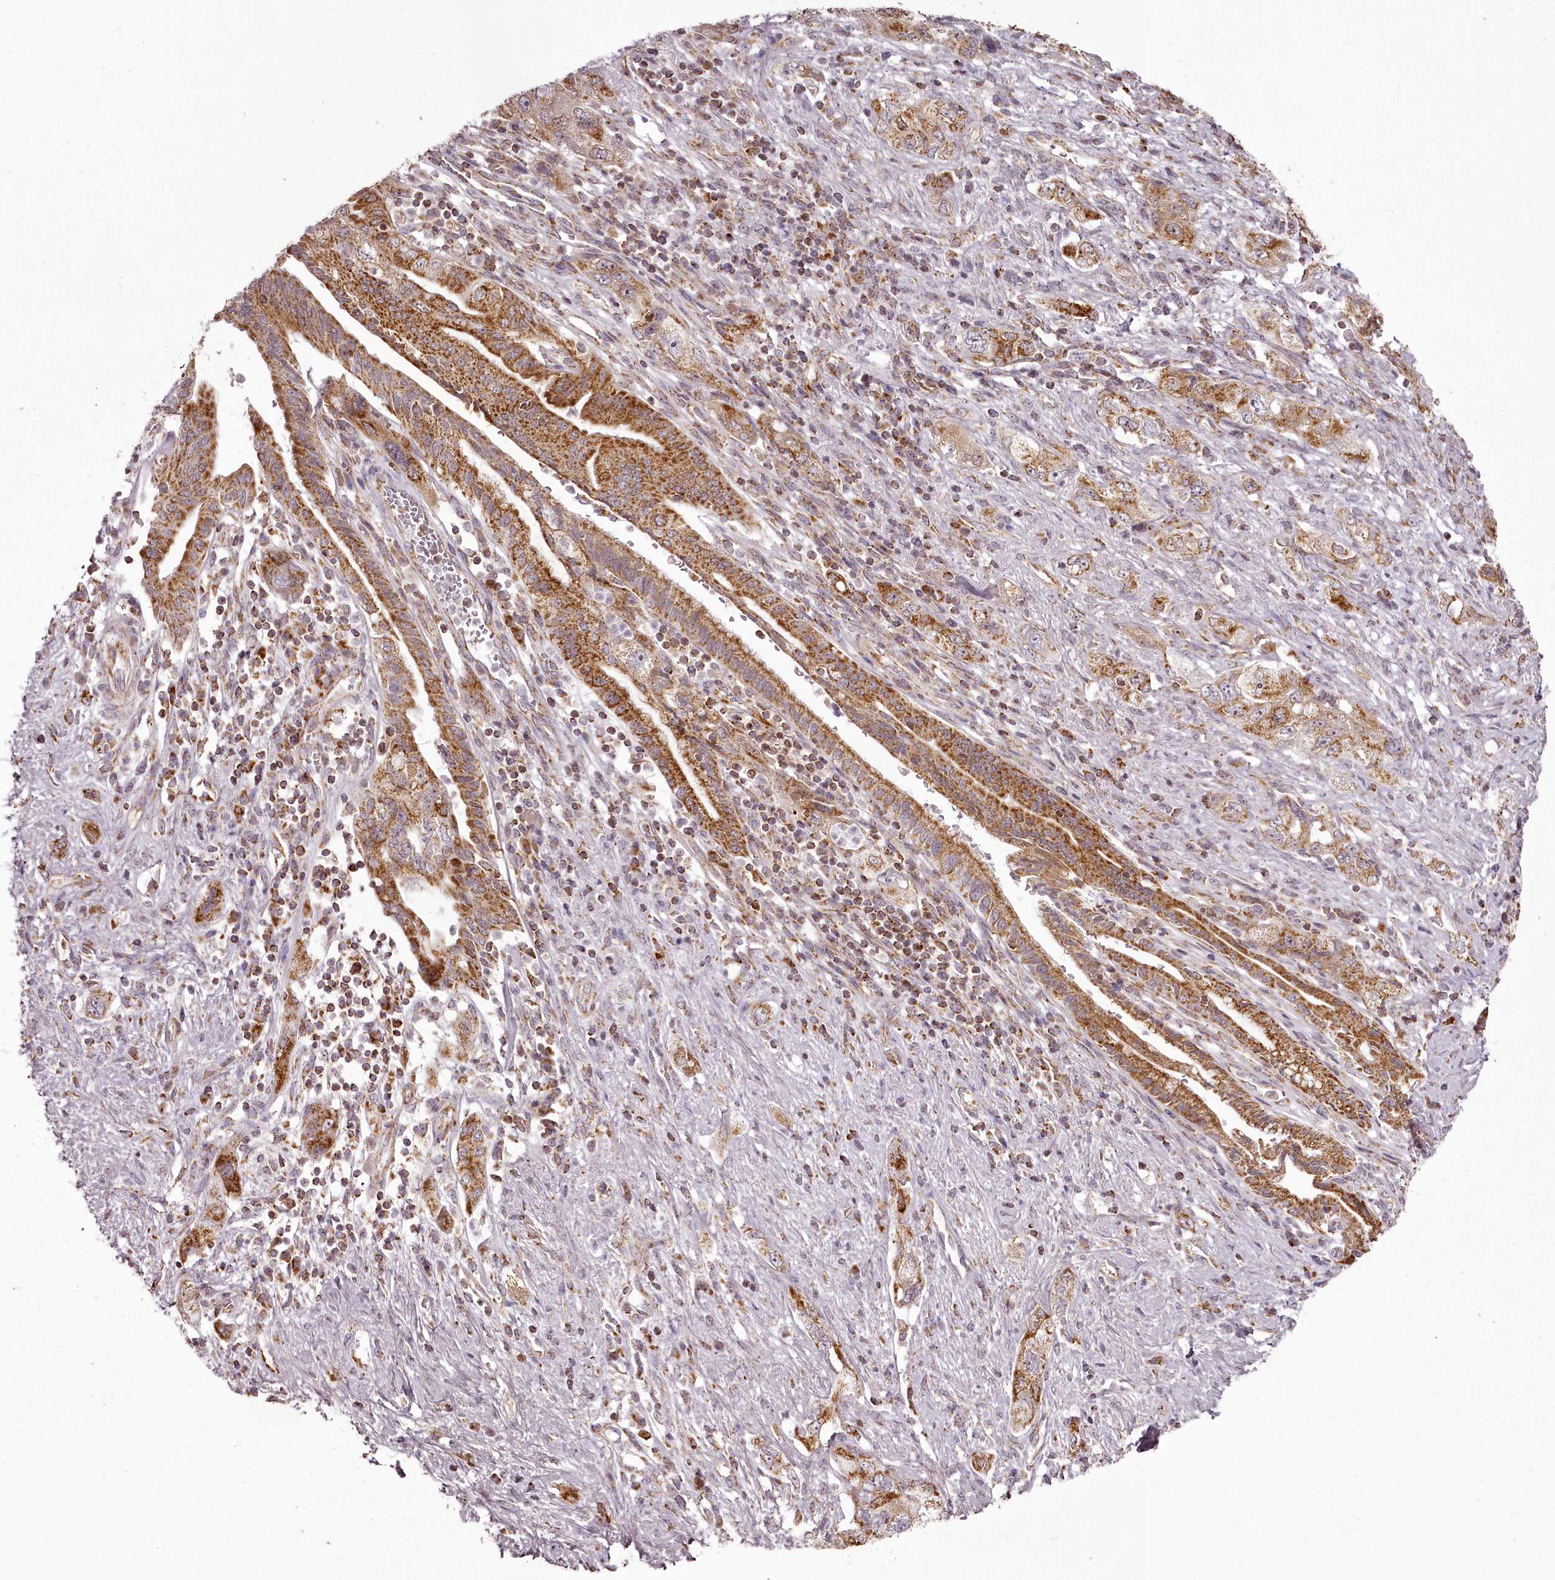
{"staining": {"intensity": "strong", "quantity": ">75%", "location": "cytoplasmic/membranous"}, "tissue": "pancreatic cancer", "cell_type": "Tumor cells", "image_type": "cancer", "snomed": [{"axis": "morphology", "description": "Adenocarcinoma, NOS"}, {"axis": "topography", "description": "Pancreas"}], "caption": "Protein staining of pancreatic cancer (adenocarcinoma) tissue reveals strong cytoplasmic/membranous staining in about >75% of tumor cells.", "gene": "CHCHD2", "patient": {"sex": "female", "age": 73}}